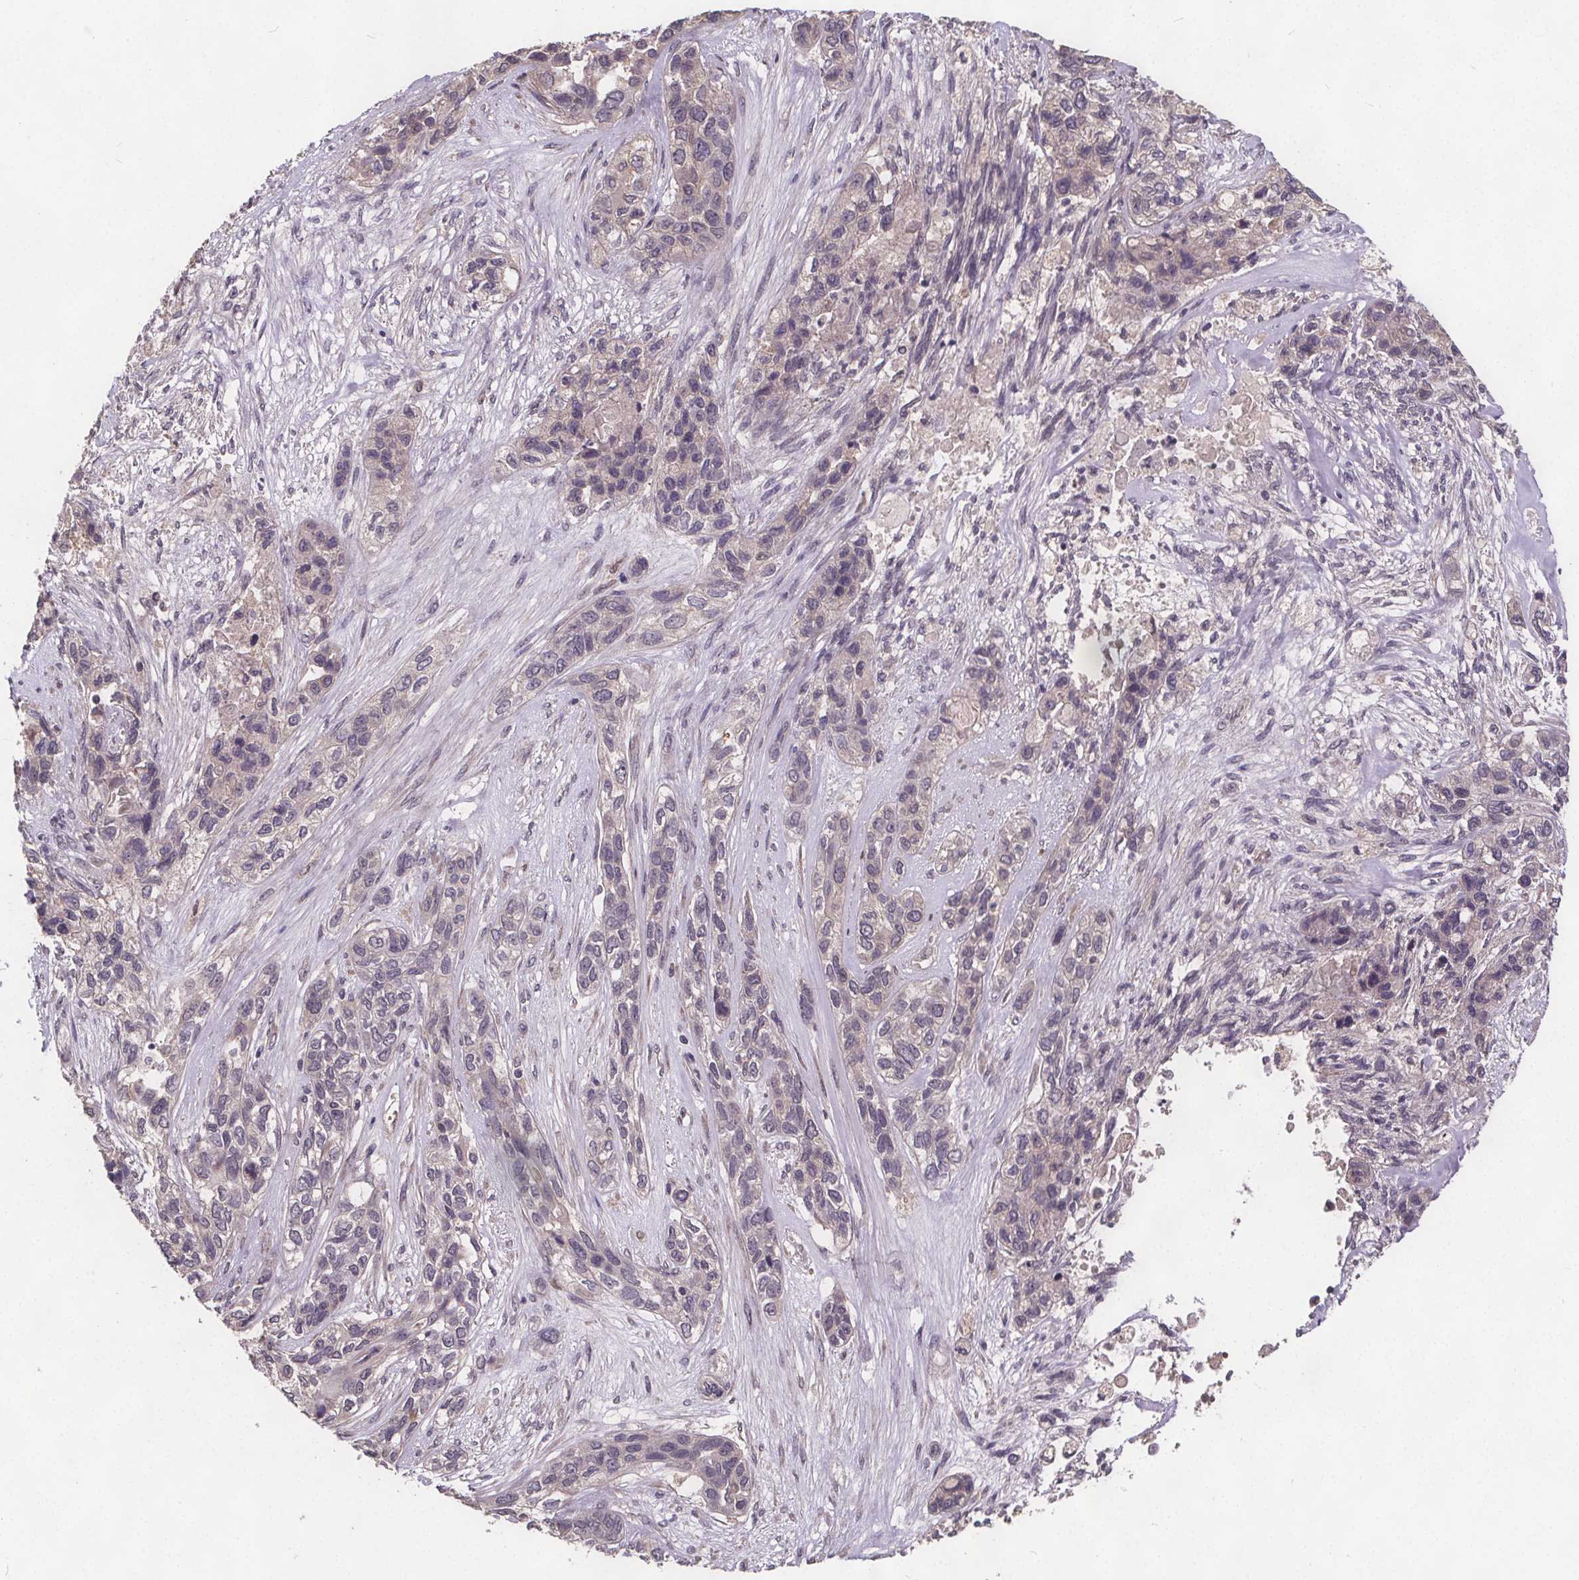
{"staining": {"intensity": "negative", "quantity": "none", "location": "none"}, "tissue": "lung cancer", "cell_type": "Tumor cells", "image_type": "cancer", "snomed": [{"axis": "morphology", "description": "Squamous cell carcinoma, NOS"}, {"axis": "topography", "description": "Lung"}], "caption": "Tumor cells show no significant protein expression in lung cancer (squamous cell carcinoma). (Stains: DAB (3,3'-diaminobenzidine) immunohistochemistry (IHC) with hematoxylin counter stain, Microscopy: brightfield microscopy at high magnification).", "gene": "USP9X", "patient": {"sex": "female", "age": 70}}